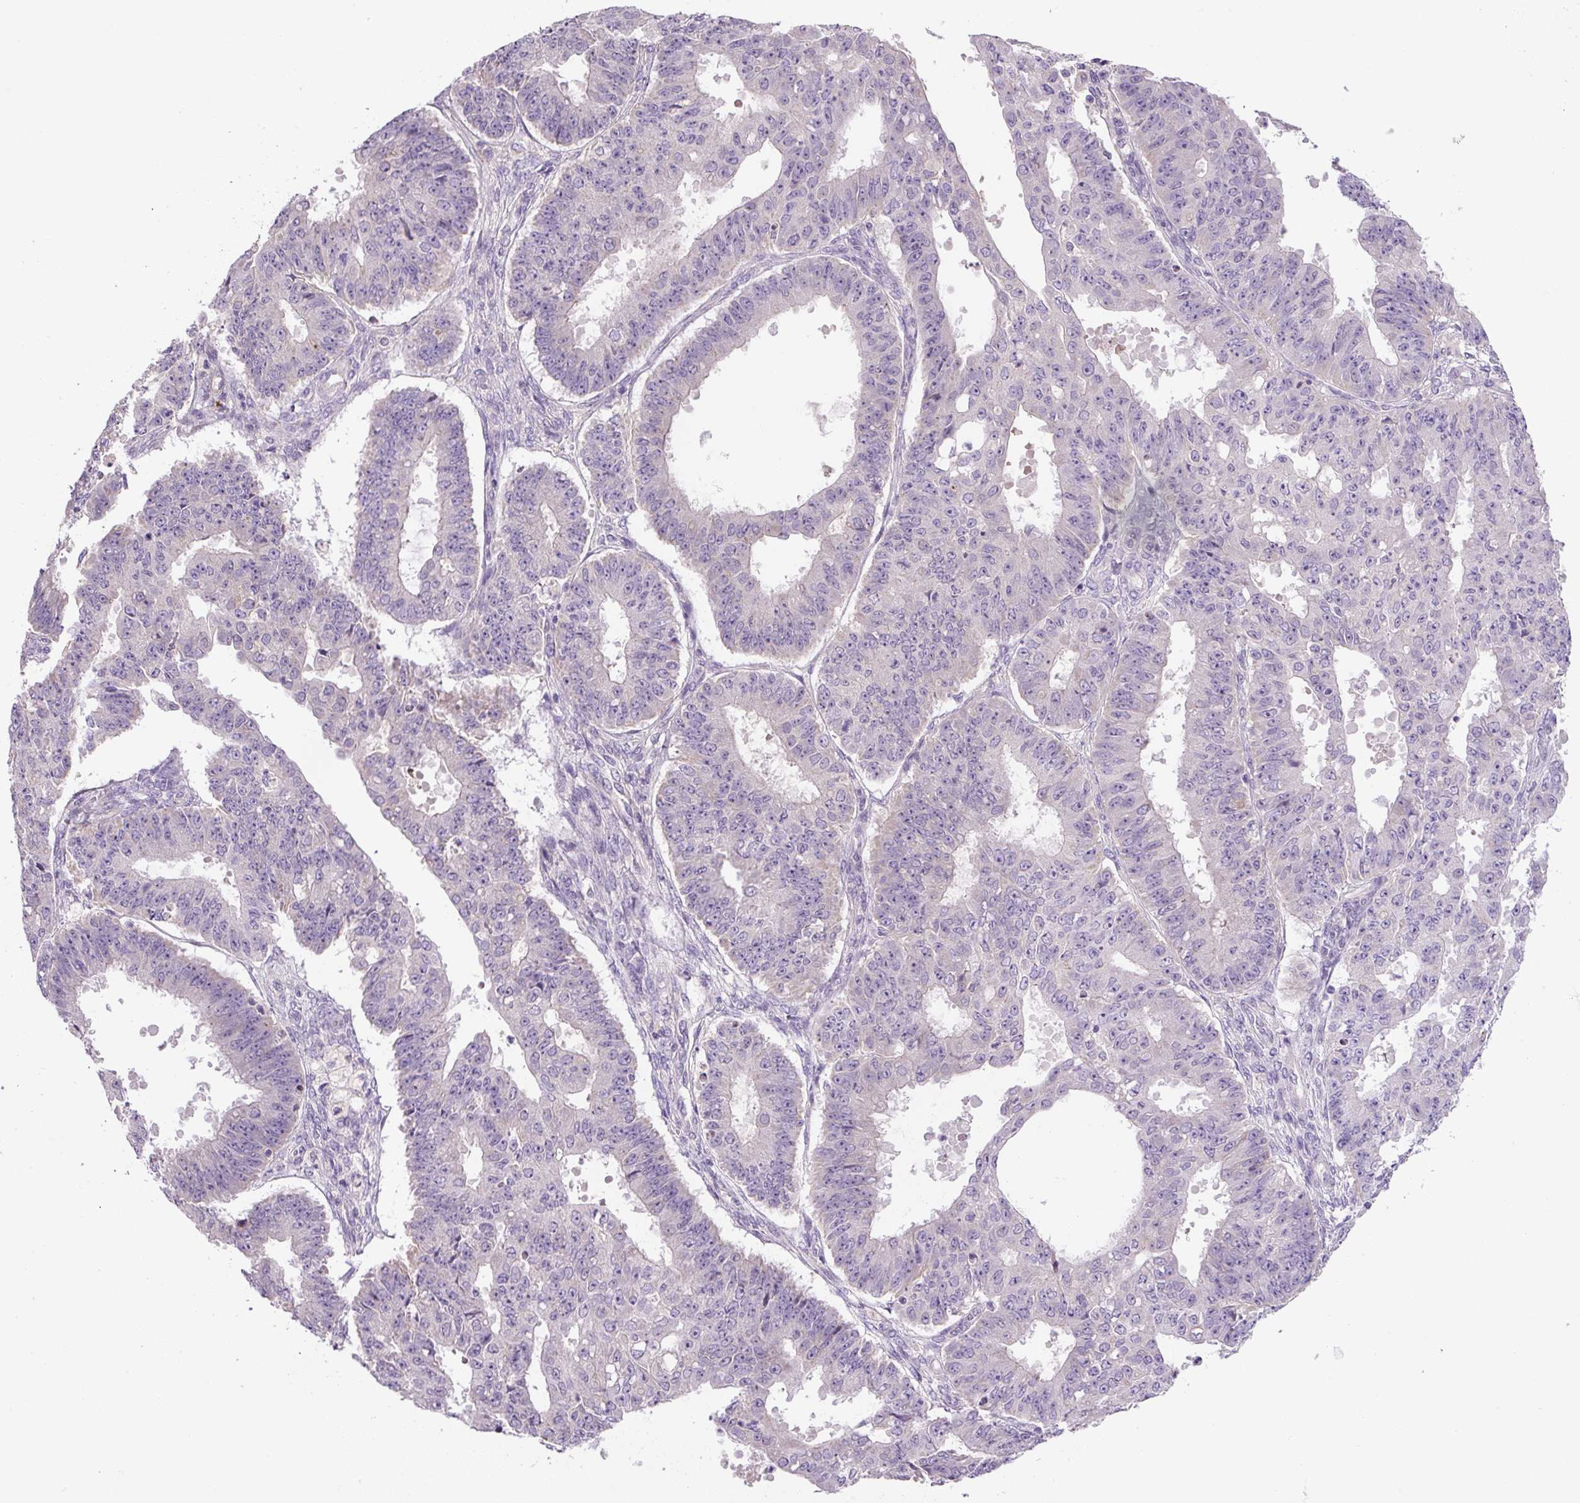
{"staining": {"intensity": "negative", "quantity": "none", "location": "none"}, "tissue": "ovarian cancer", "cell_type": "Tumor cells", "image_type": "cancer", "snomed": [{"axis": "morphology", "description": "Carcinoma, endometroid"}, {"axis": "topography", "description": "Appendix"}, {"axis": "topography", "description": "Ovary"}], "caption": "There is no significant expression in tumor cells of endometroid carcinoma (ovarian).", "gene": "UBL3", "patient": {"sex": "female", "age": 42}}